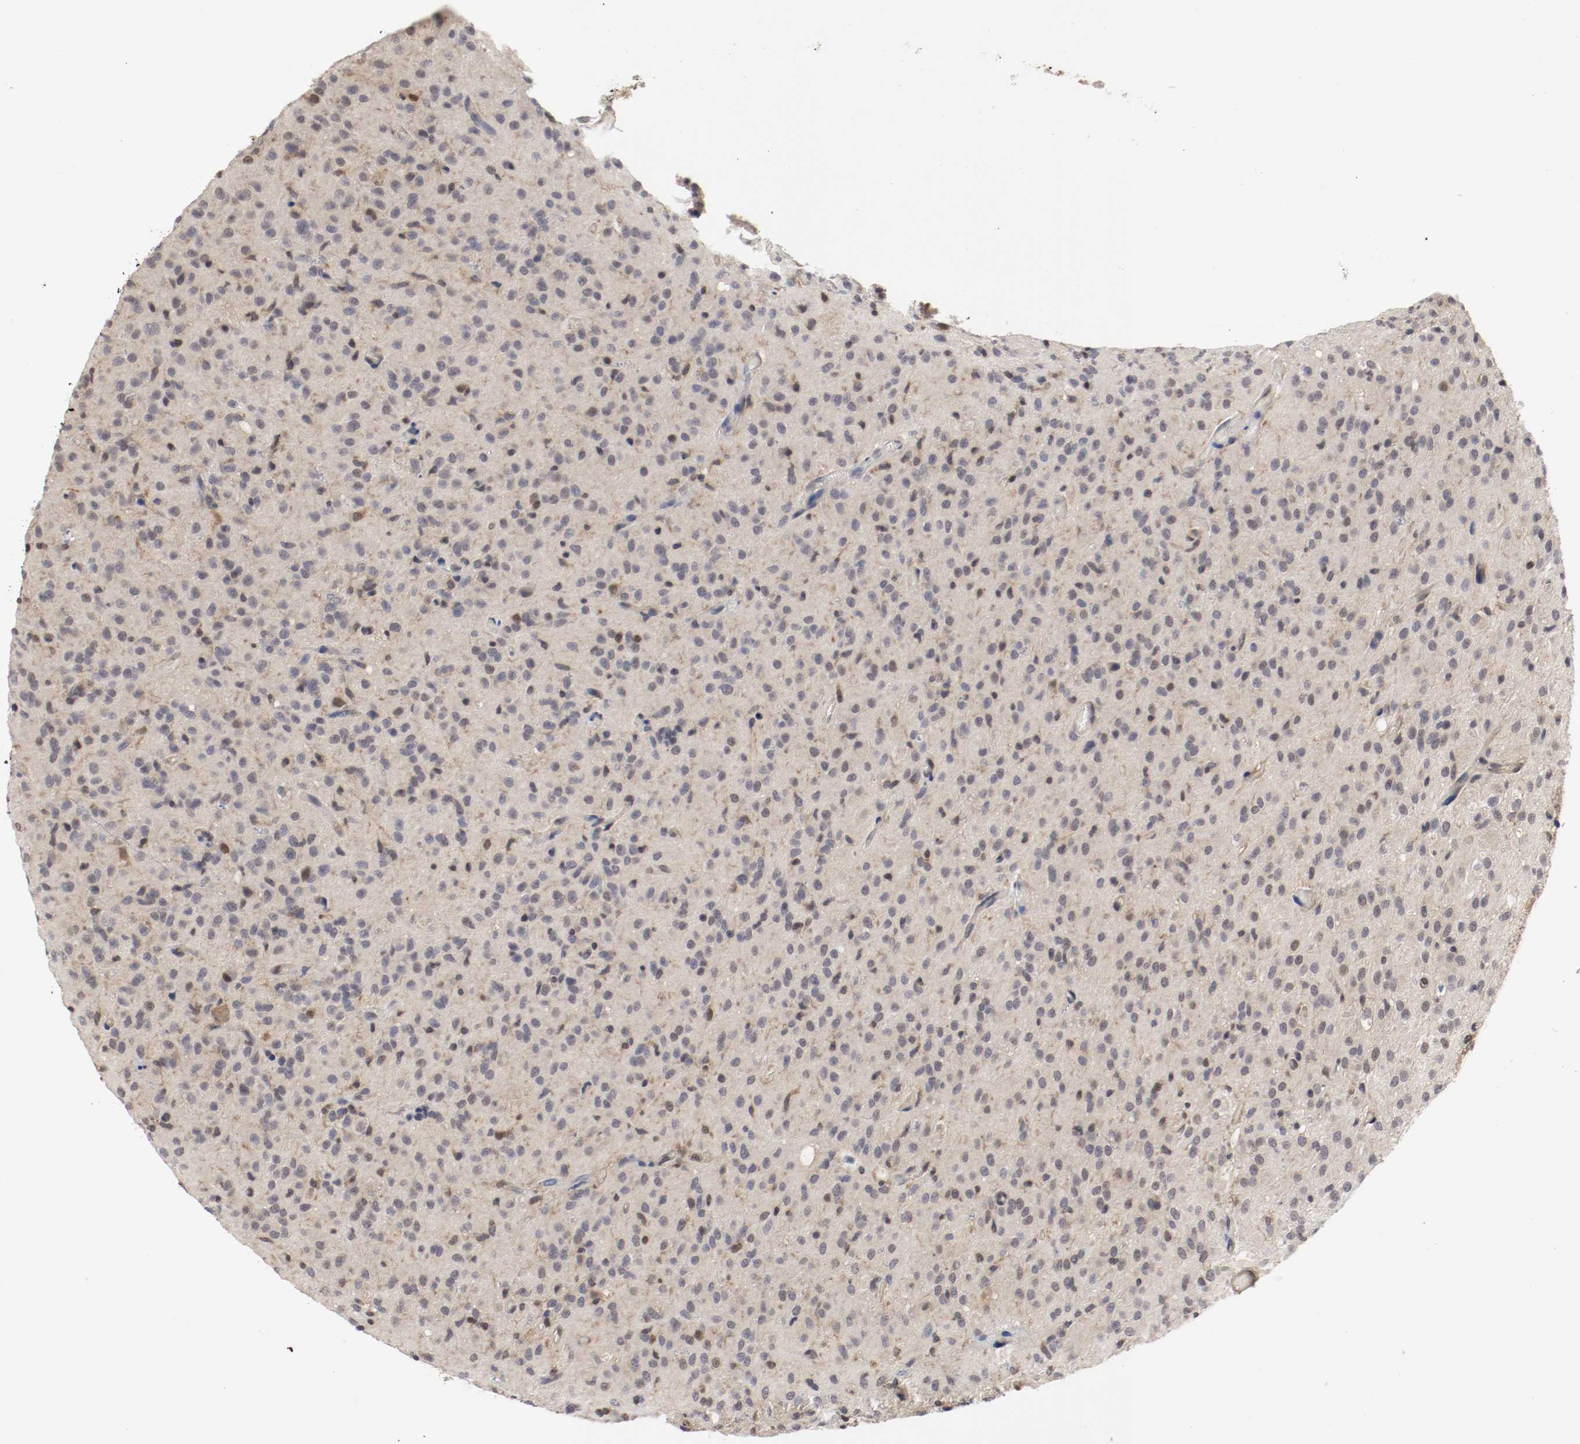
{"staining": {"intensity": "weak", "quantity": ">75%", "location": "cytoplasmic/membranous,nuclear"}, "tissue": "glioma", "cell_type": "Tumor cells", "image_type": "cancer", "snomed": [{"axis": "morphology", "description": "Glioma, malignant, High grade"}, {"axis": "topography", "description": "Brain"}], "caption": "This is a histology image of IHC staining of glioma, which shows weak staining in the cytoplasmic/membranous and nuclear of tumor cells.", "gene": "AFG3L2", "patient": {"sex": "female", "age": 59}}